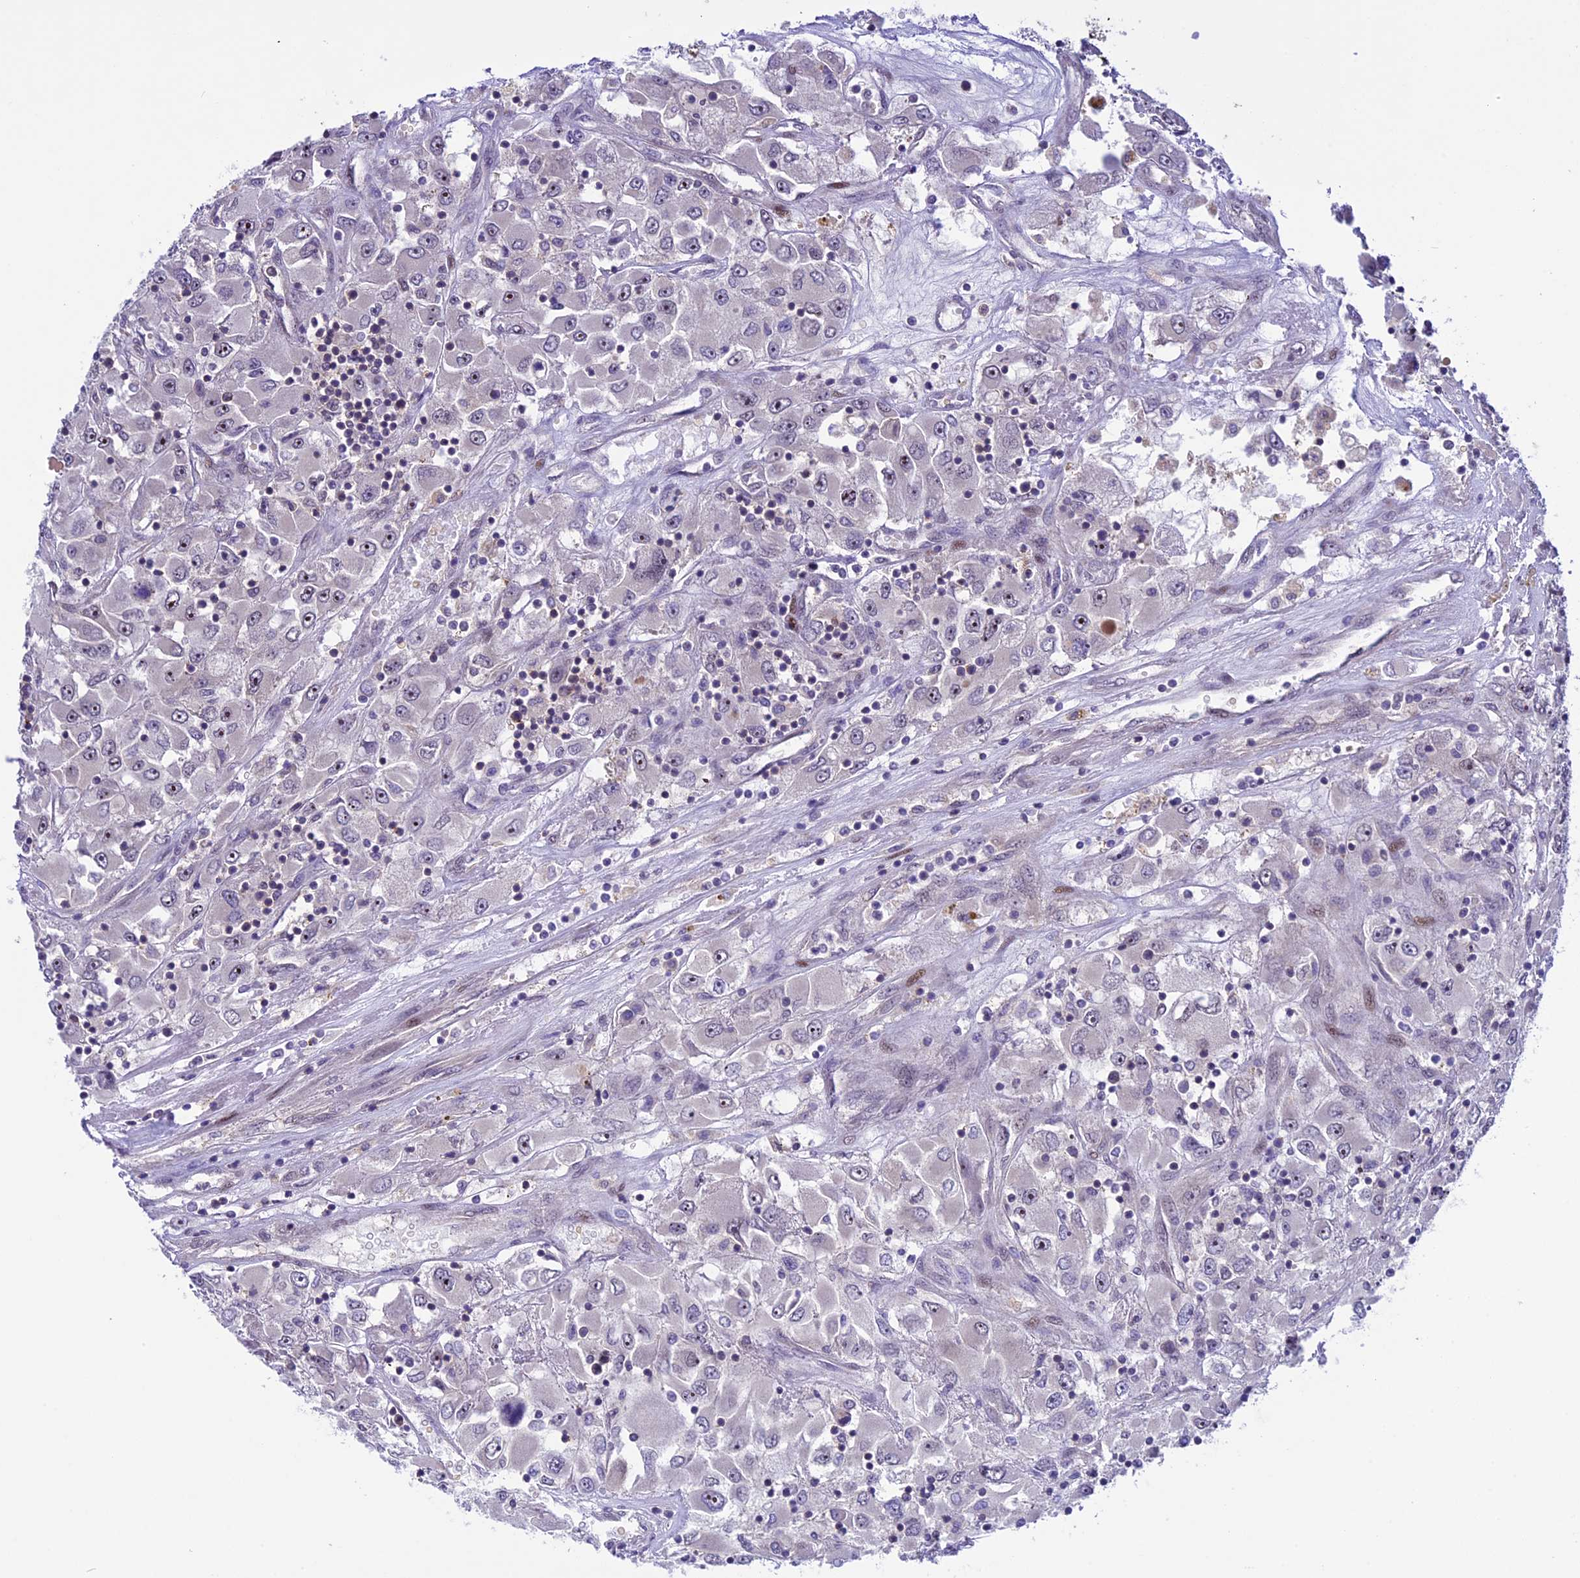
{"staining": {"intensity": "negative", "quantity": "none", "location": "none"}, "tissue": "renal cancer", "cell_type": "Tumor cells", "image_type": "cancer", "snomed": [{"axis": "morphology", "description": "Adenocarcinoma, NOS"}, {"axis": "topography", "description": "Kidney"}], "caption": "There is no significant expression in tumor cells of renal adenocarcinoma.", "gene": "XKR7", "patient": {"sex": "female", "age": 52}}